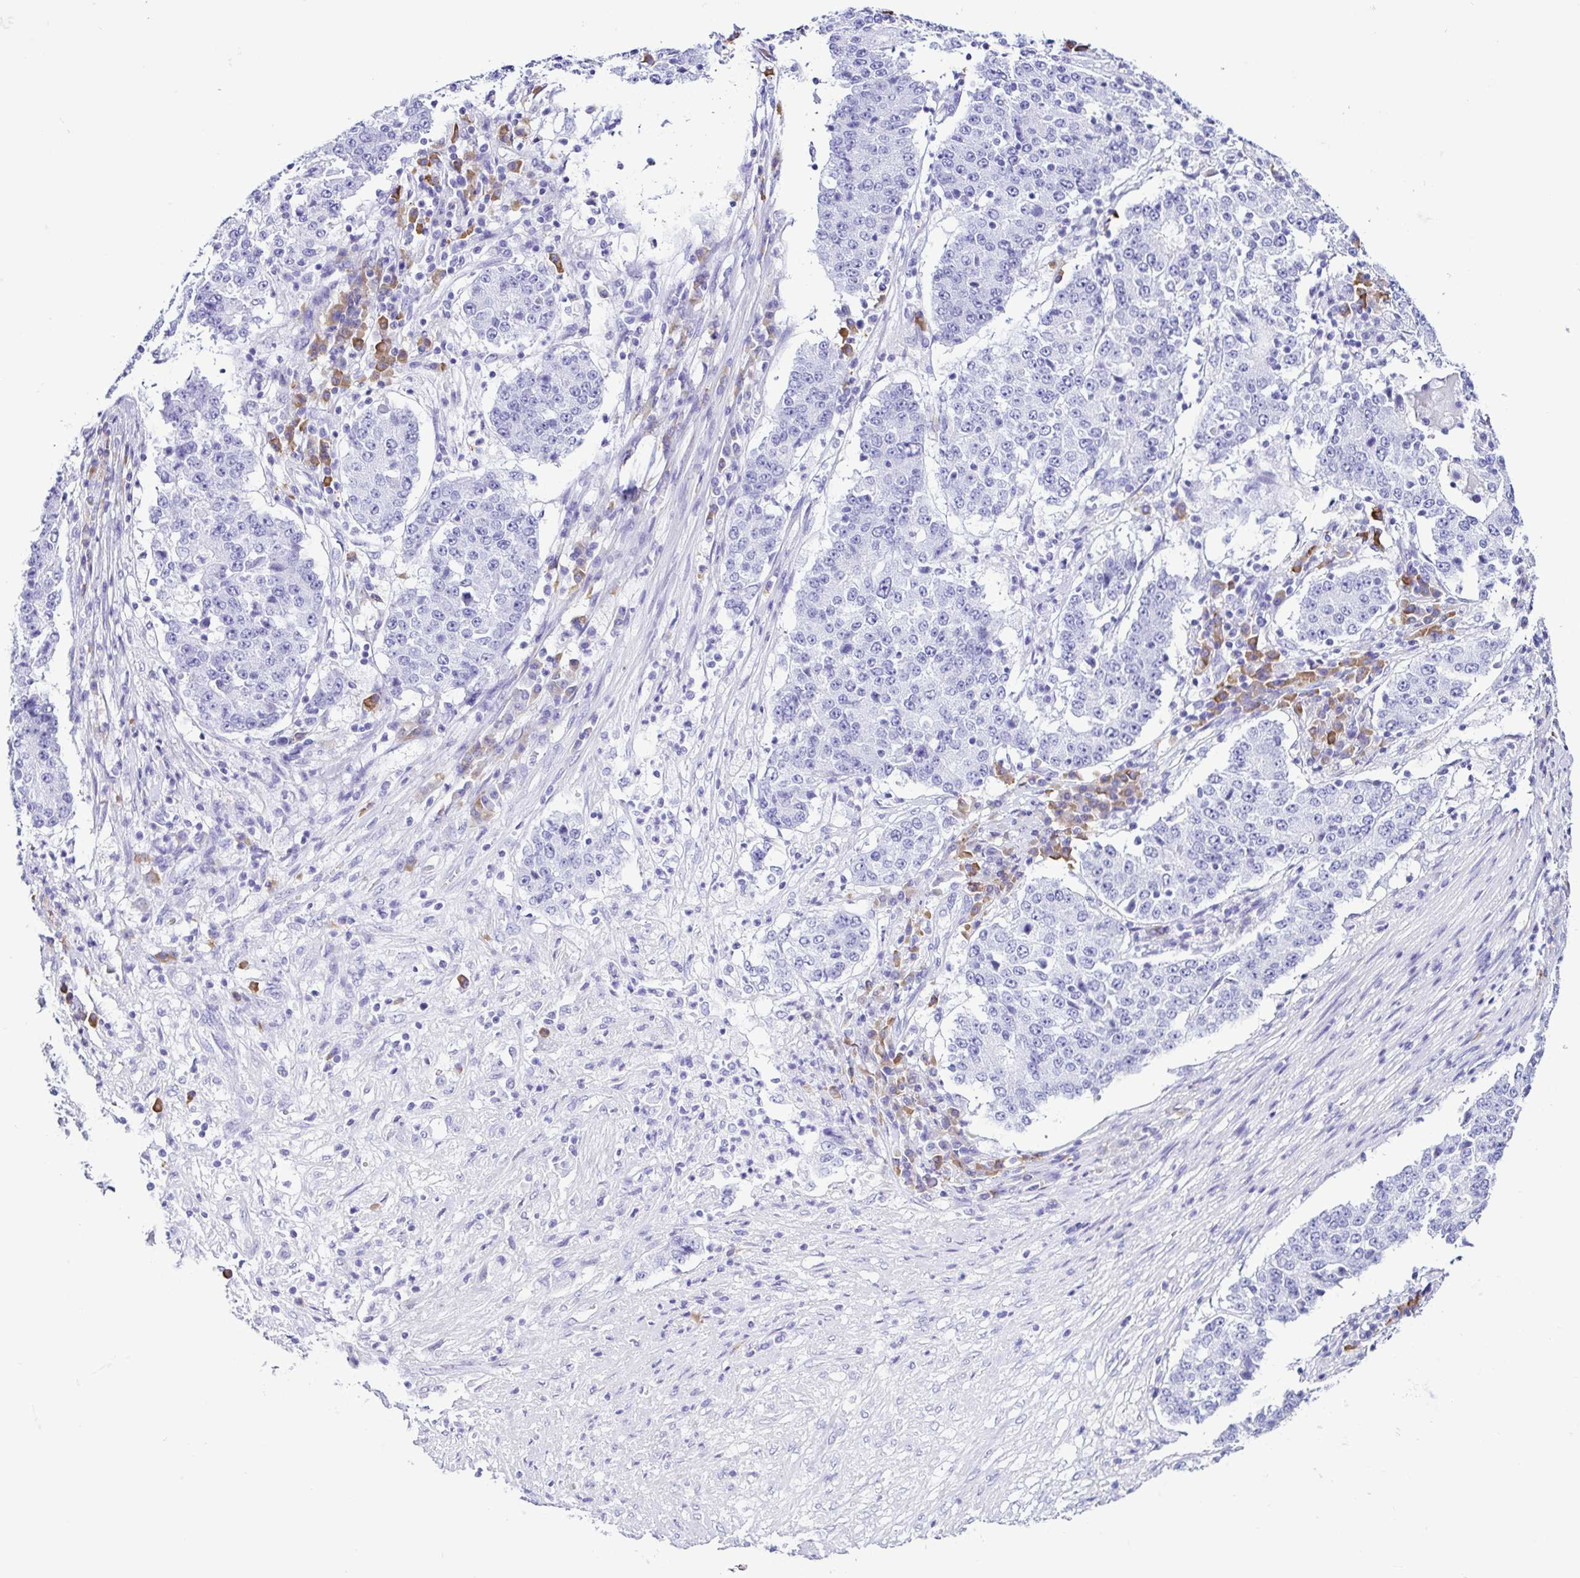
{"staining": {"intensity": "negative", "quantity": "none", "location": "none"}, "tissue": "stomach cancer", "cell_type": "Tumor cells", "image_type": "cancer", "snomed": [{"axis": "morphology", "description": "Adenocarcinoma, NOS"}, {"axis": "topography", "description": "Stomach"}], "caption": "Immunohistochemistry of human stomach adenocarcinoma exhibits no staining in tumor cells. (Immunohistochemistry, brightfield microscopy, high magnification).", "gene": "PIGF", "patient": {"sex": "male", "age": 59}}